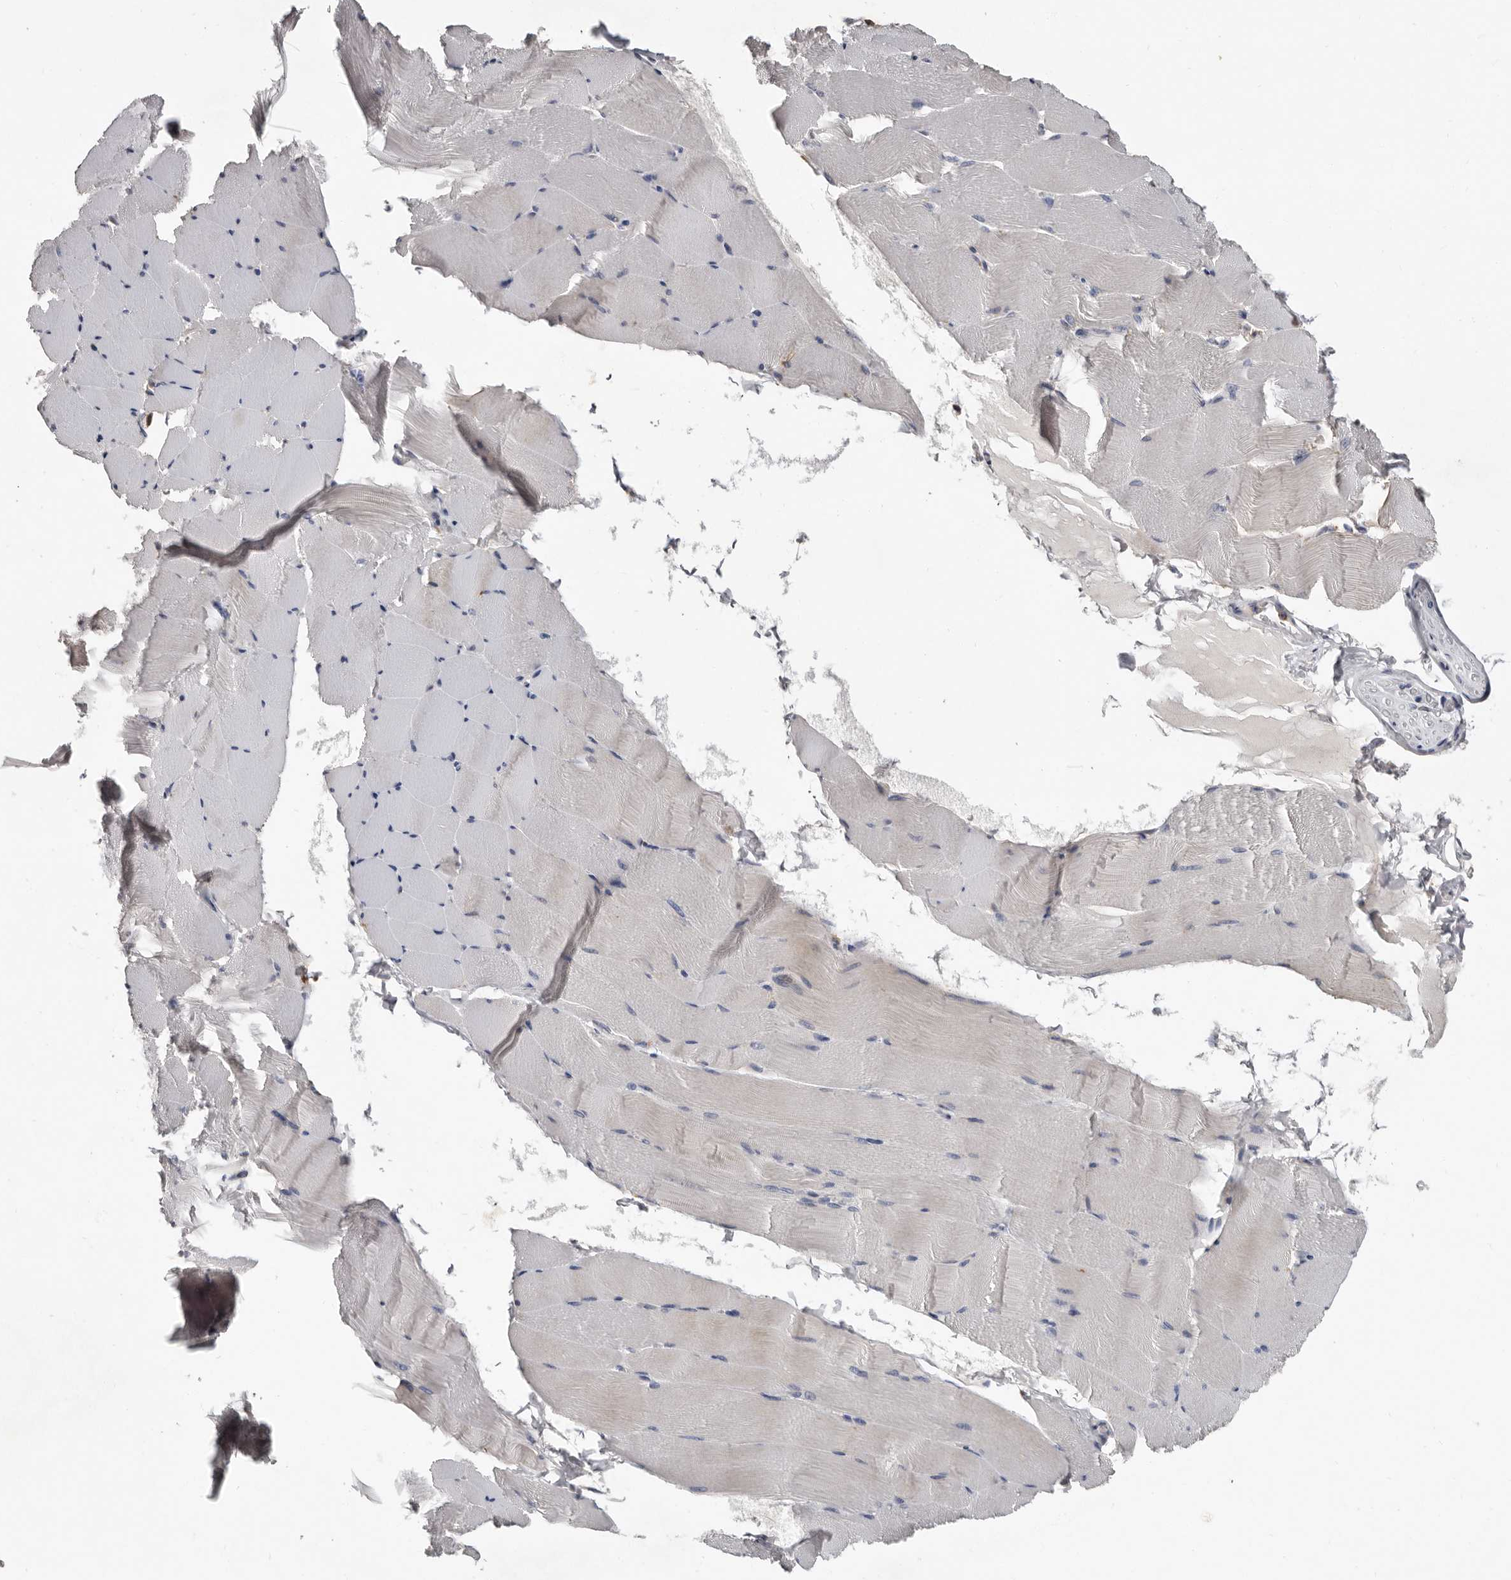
{"staining": {"intensity": "weak", "quantity": "<25%", "location": "cytoplasmic/membranous"}, "tissue": "skeletal muscle", "cell_type": "Myocytes", "image_type": "normal", "snomed": [{"axis": "morphology", "description": "Normal tissue, NOS"}, {"axis": "topography", "description": "Skeletal muscle"}], "caption": "The photomicrograph reveals no staining of myocytes in benign skeletal muscle.", "gene": "KIF26B", "patient": {"sex": "male", "age": 62}}